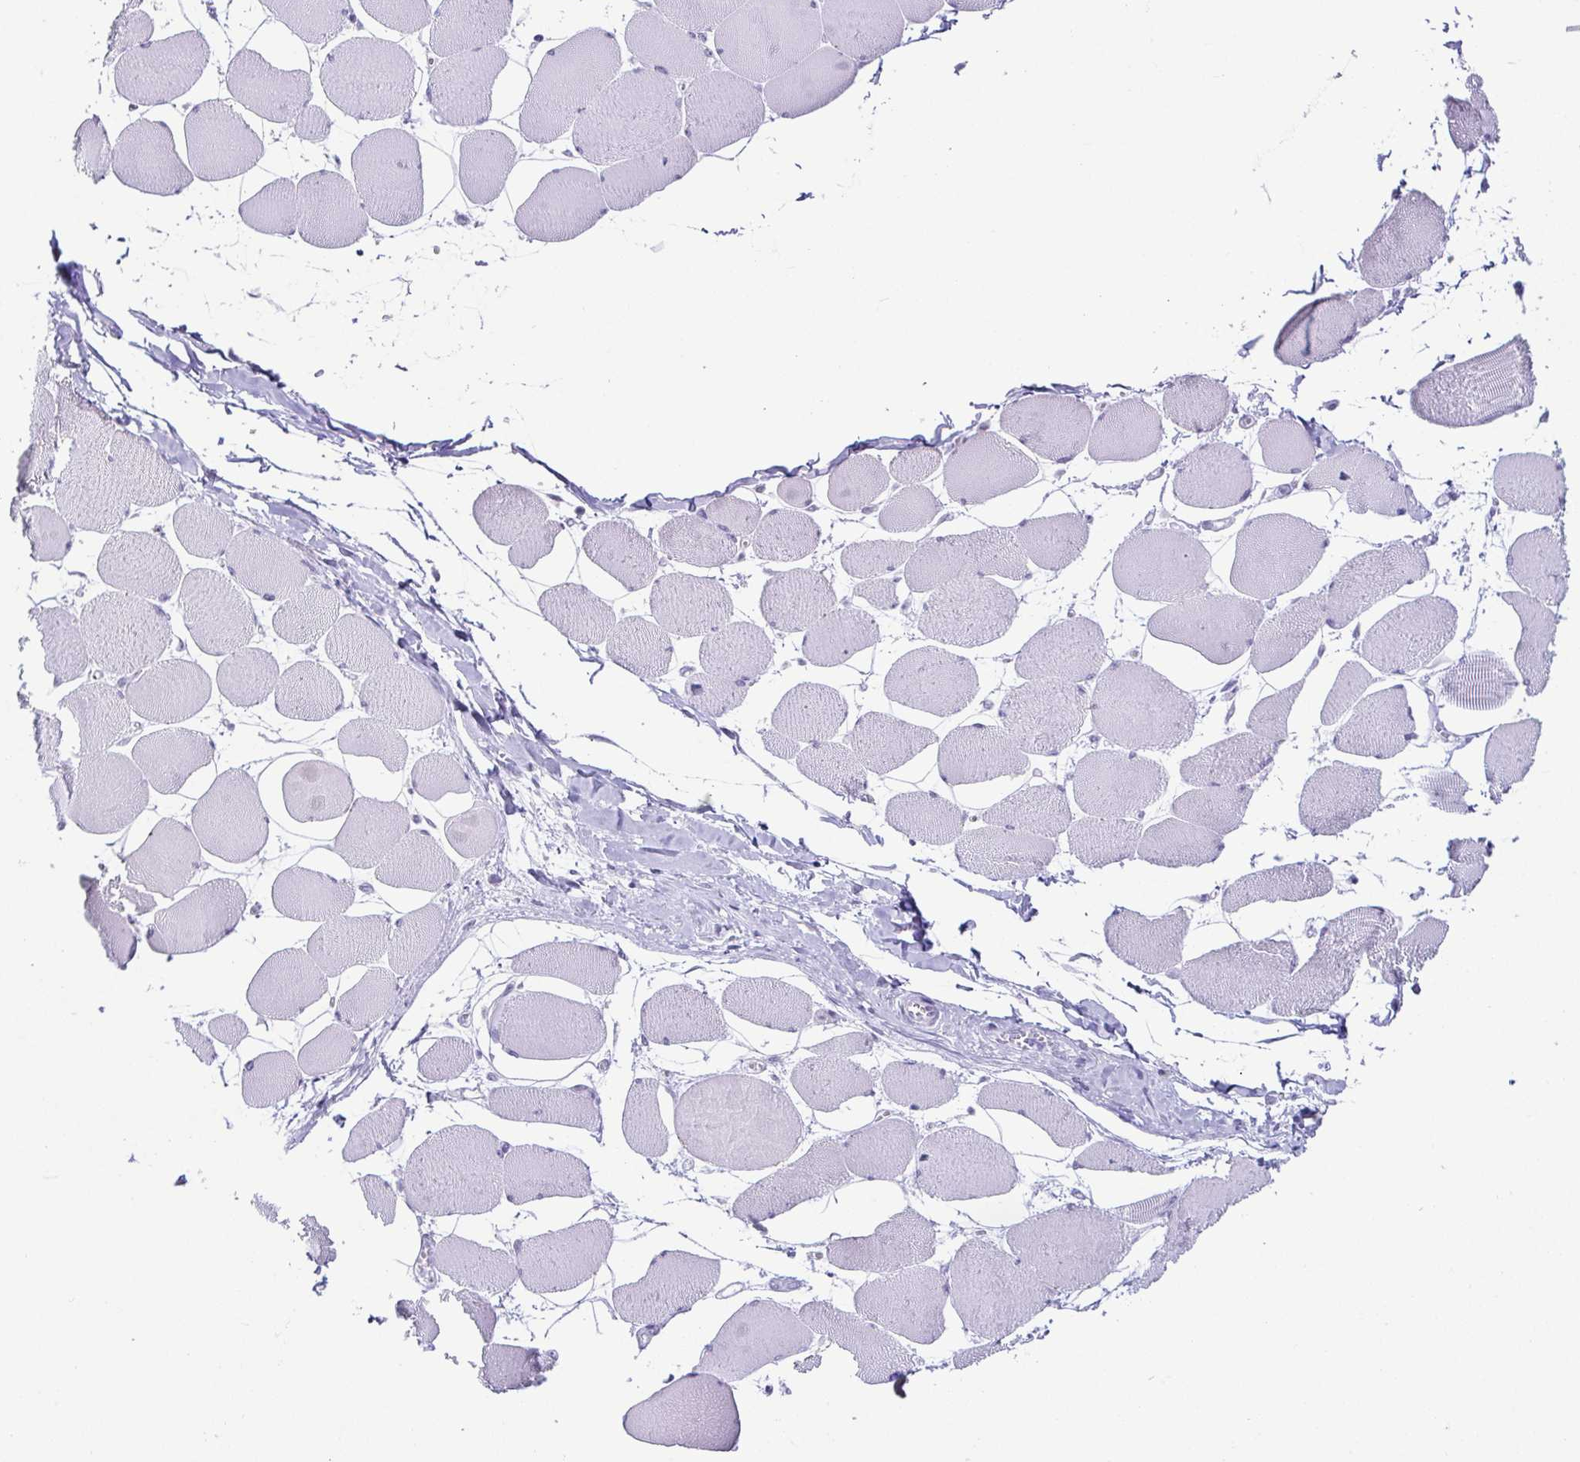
{"staining": {"intensity": "negative", "quantity": "none", "location": "none"}, "tissue": "skeletal muscle", "cell_type": "Myocytes", "image_type": "normal", "snomed": [{"axis": "morphology", "description": "Normal tissue, NOS"}, {"axis": "topography", "description": "Skeletal muscle"}], "caption": "Immunohistochemistry of unremarkable skeletal muscle shows no staining in myocytes. (Brightfield microscopy of DAB (3,3'-diaminobenzidine) immunohistochemistry (IHC) at high magnification).", "gene": "ESX1", "patient": {"sex": "female", "age": 75}}